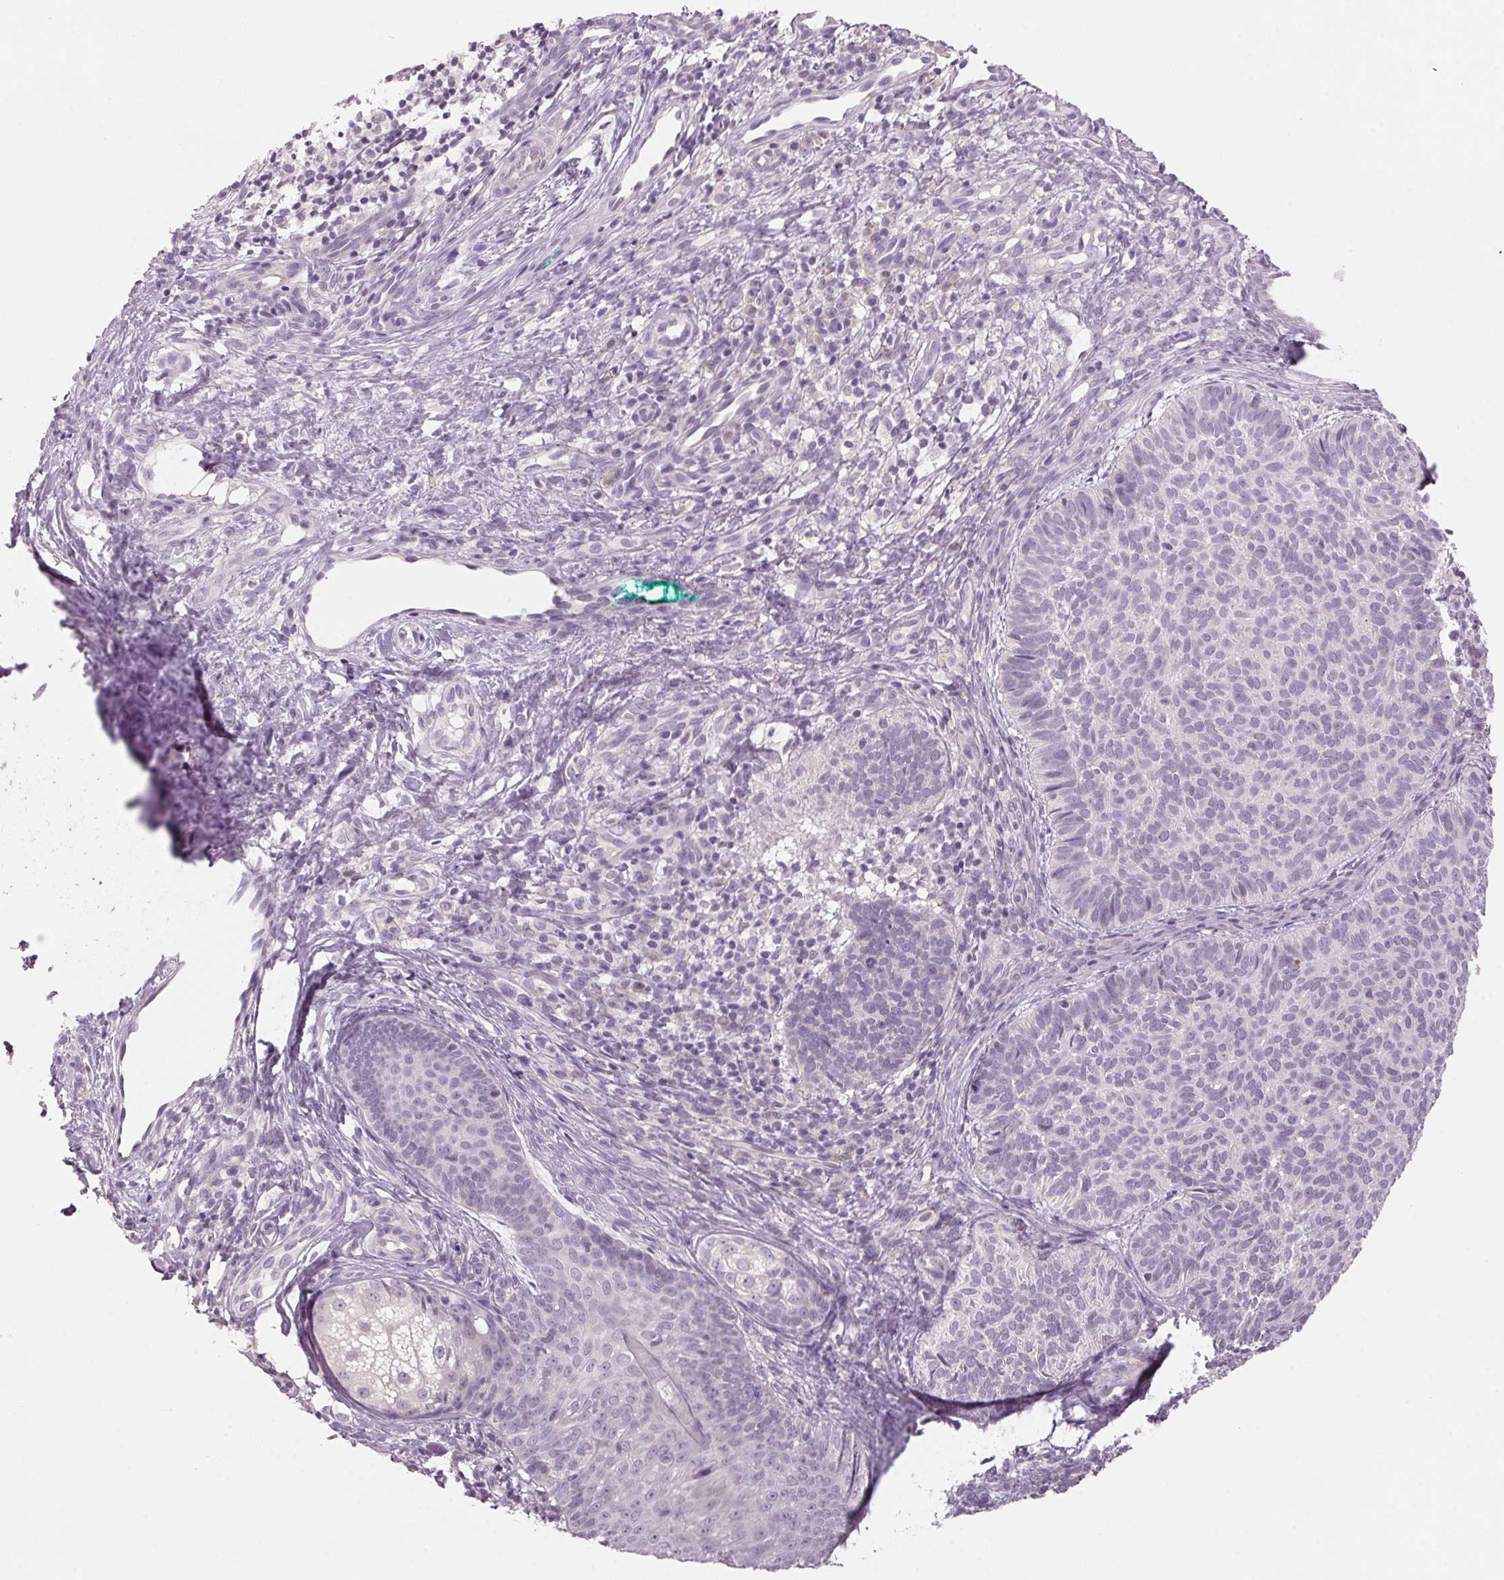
{"staining": {"intensity": "negative", "quantity": "none", "location": "none"}, "tissue": "skin cancer", "cell_type": "Tumor cells", "image_type": "cancer", "snomed": [{"axis": "morphology", "description": "Basal cell carcinoma"}, {"axis": "topography", "description": "Skin"}], "caption": "Micrograph shows no significant protein expression in tumor cells of basal cell carcinoma (skin).", "gene": "ADAM20", "patient": {"sex": "male", "age": 57}}